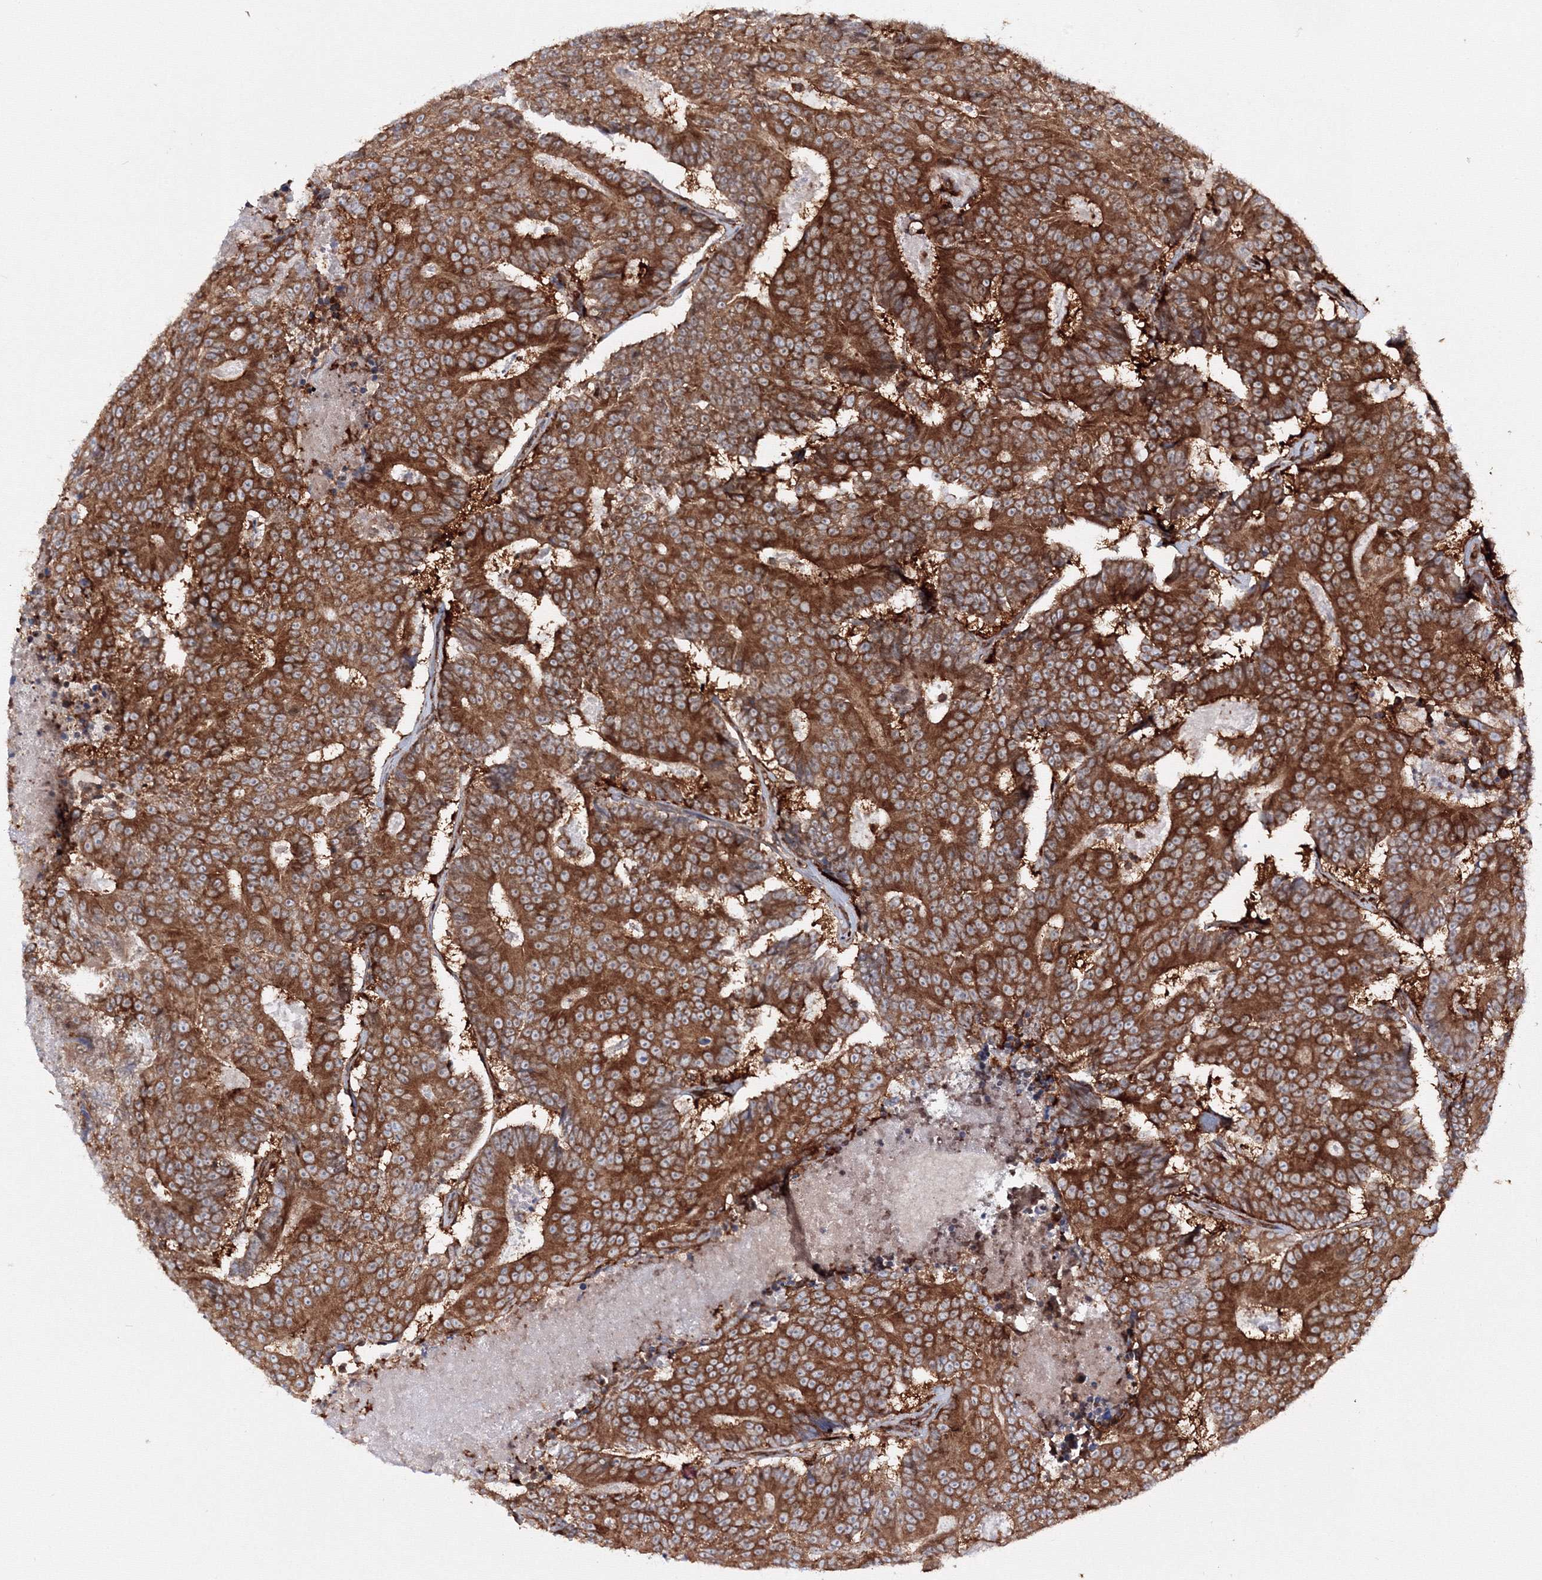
{"staining": {"intensity": "strong", "quantity": ">75%", "location": "cytoplasmic/membranous"}, "tissue": "colorectal cancer", "cell_type": "Tumor cells", "image_type": "cancer", "snomed": [{"axis": "morphology", "description": "Adenocarcinoma, NOS"}, {"axis": "topography", "description": "Colon"}], "caption": "The photomicrograph demonstrates immunohistochemical staining of colorectal cancer (adenocarcinoma). There is strong cytoplasmic/membranous positivity is seen in about >75% of tumor cells.", "gene": "HARS1", "patient": {"sex": "male", "age": 83}}